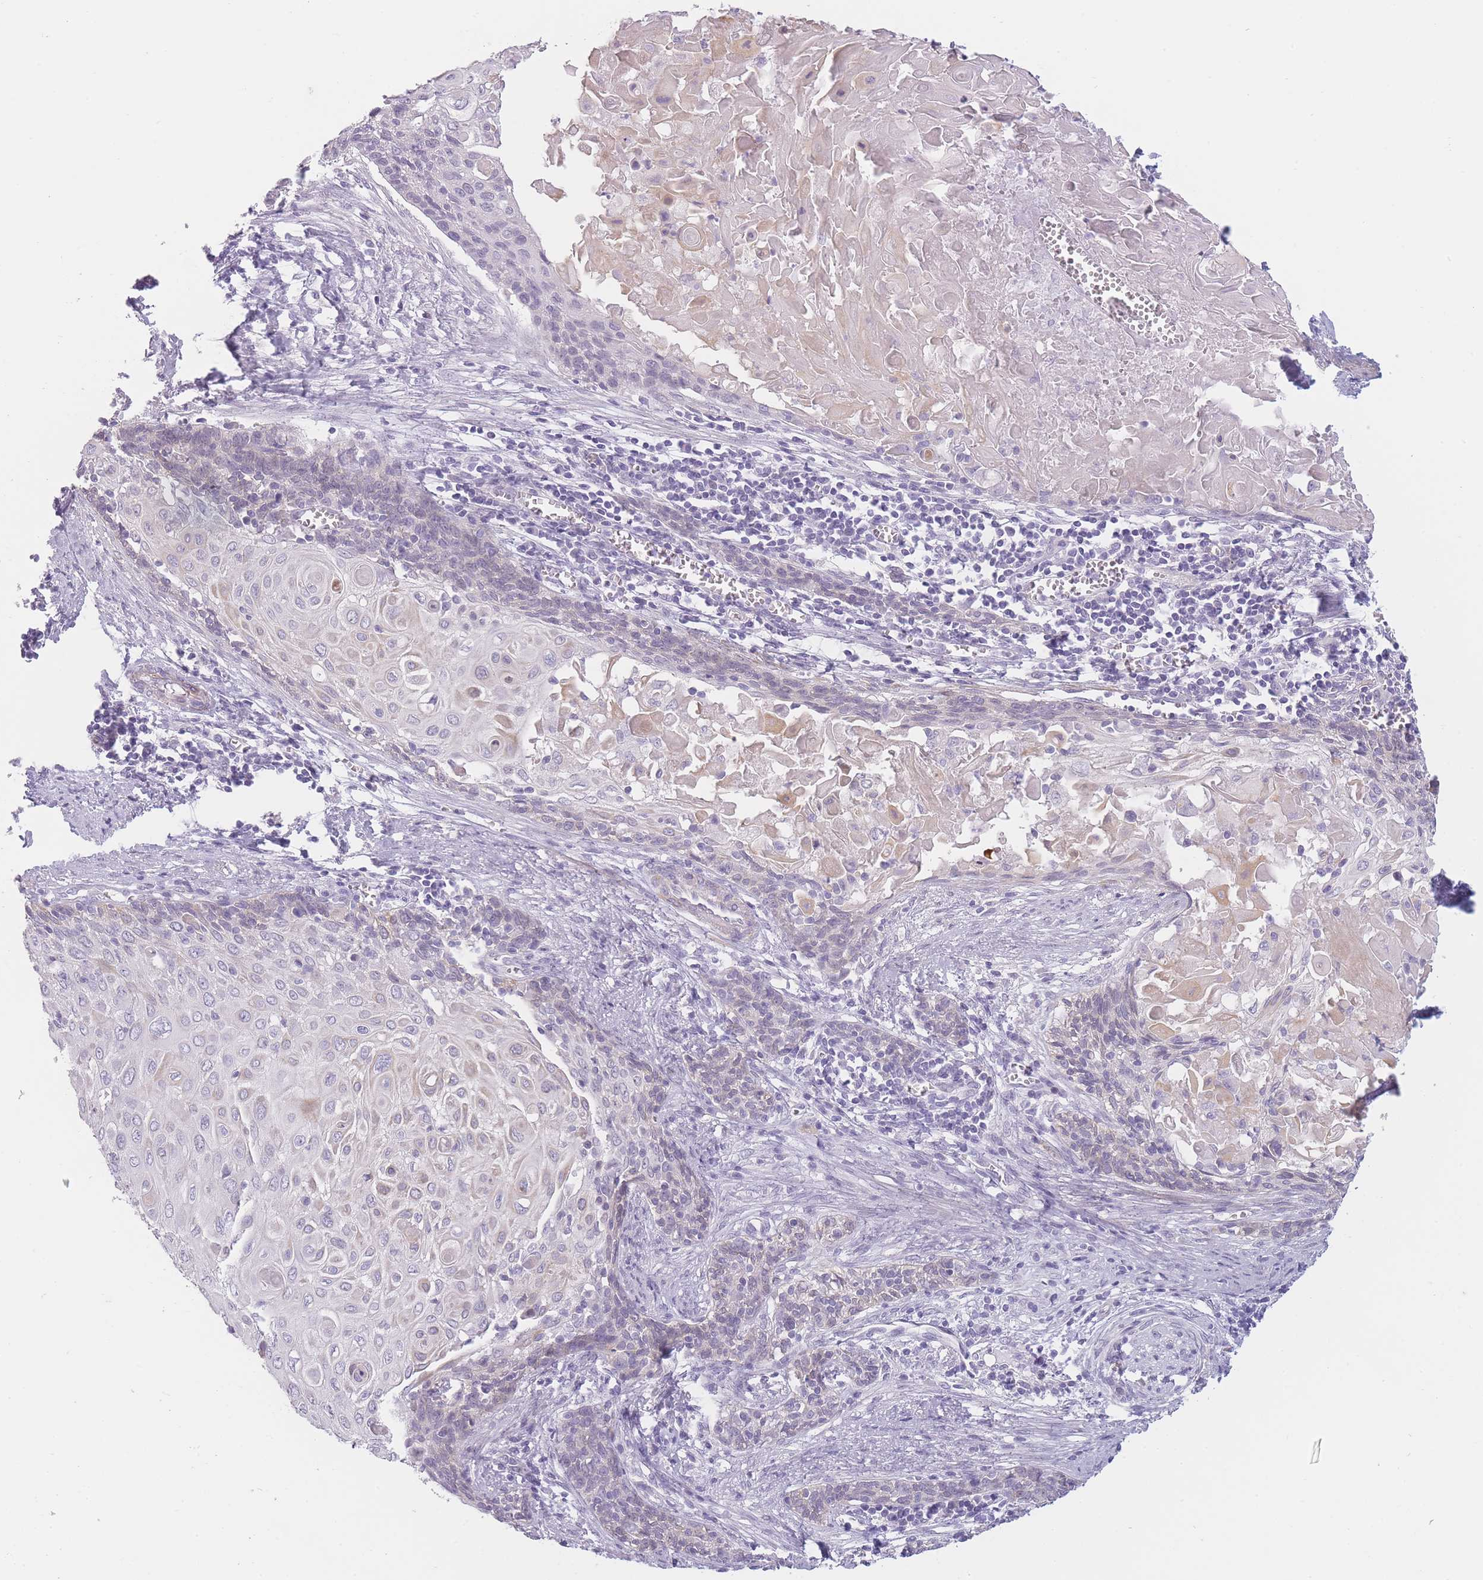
{"staining": {"intensity": "negative", "quantity": "none", "location": "none"}, "tissue": "cervical cancer", "cell_type": "Tumor cells", "image_type": "cancer", "snomed": [{"axis": "morphology", "description": "Squamous cell carcinoma, NOS"}, {"axis": "topography", "description": "Cervix"}], "caption": "An IHC histopathology image of squamous cell carcinoma (cervical) is shown. There is no staining in tumor cells of squamous cell carcinoma (cervical).", "gene": "TMEM236", "patient": {"sex": "female", "age": 39}}